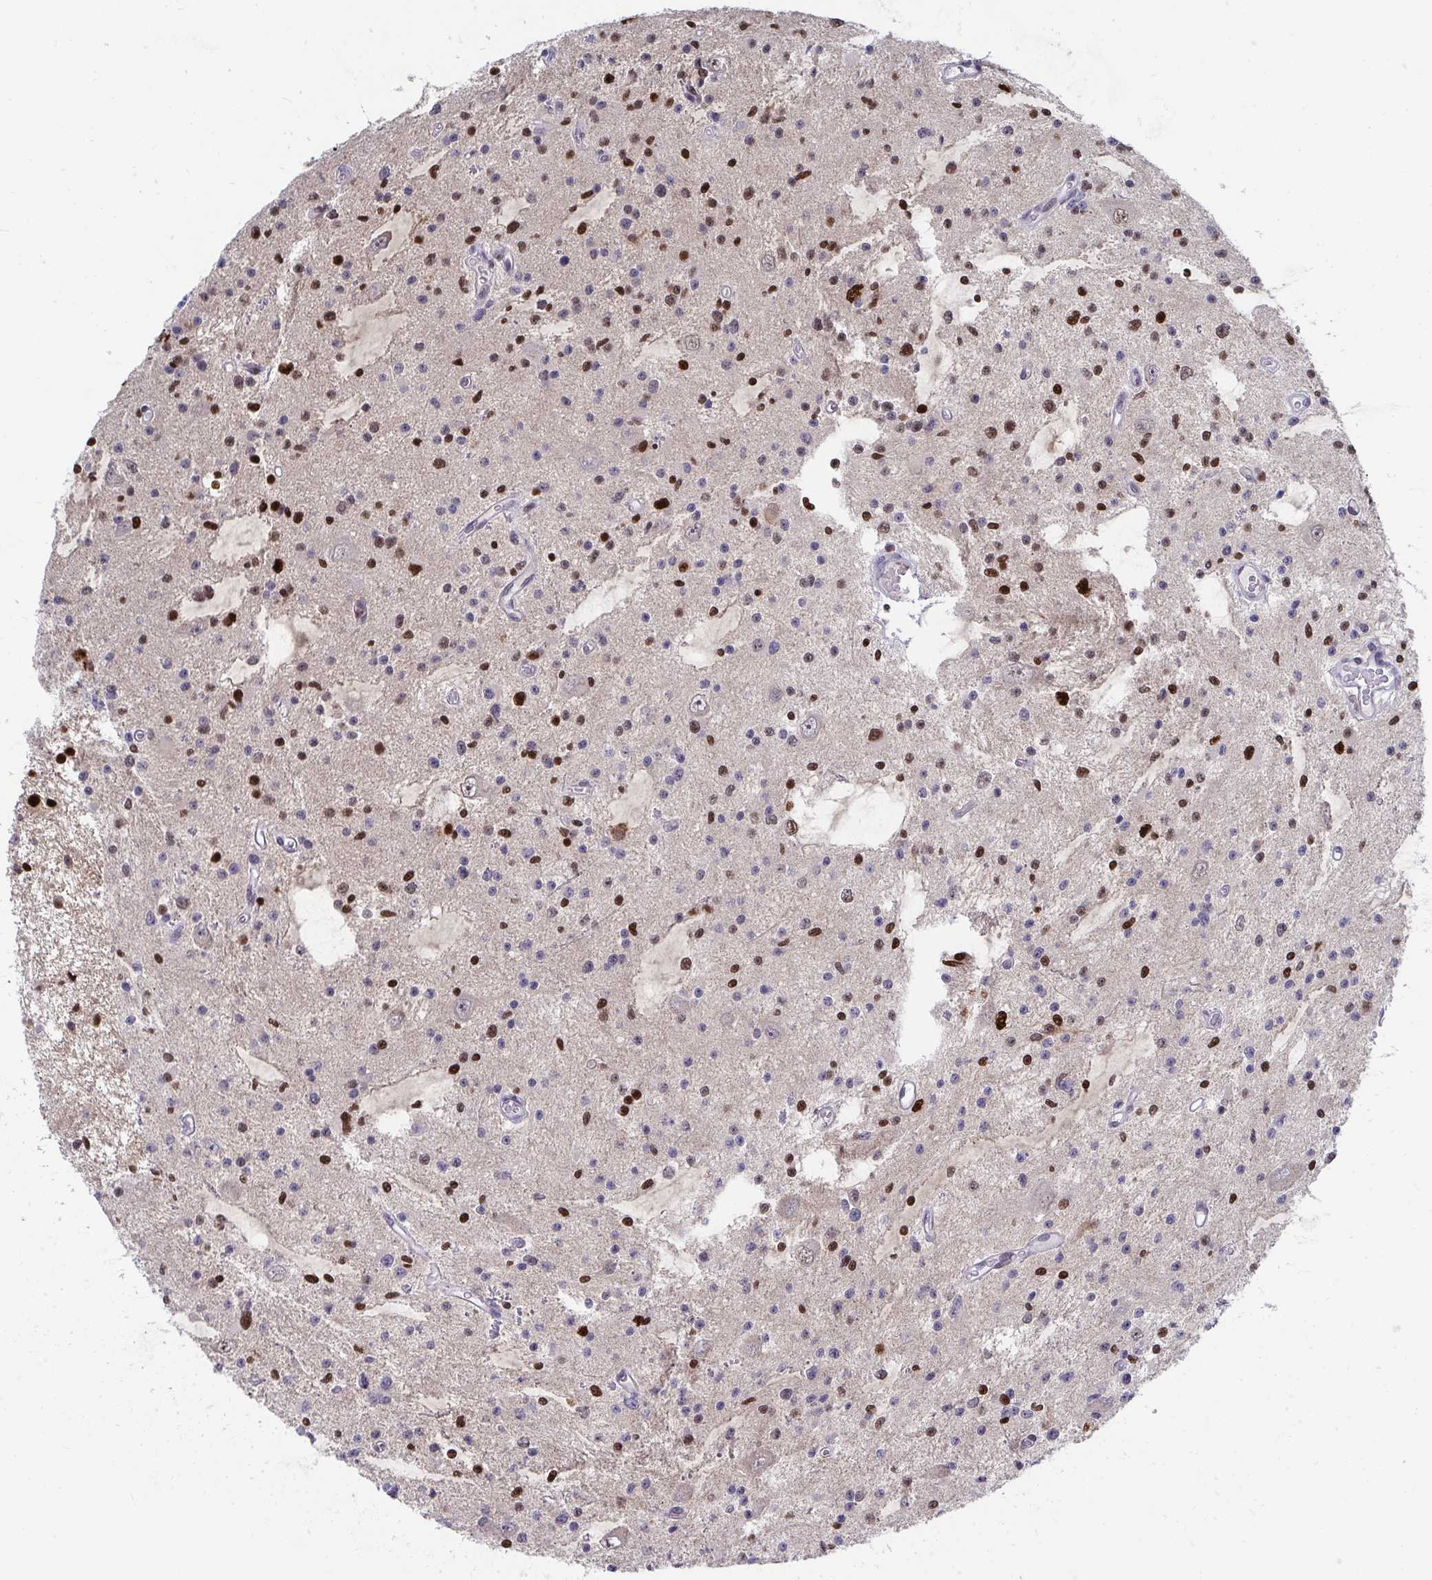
{"staining": {"intensity": "strong", "quantity": "25%-75%", "location": "nuclear"}, "tissue": "glioma", "cell_type": "Tumor cells", "image_type": "cancer", "snomed": [{"axis": "morphology", "description": "Glioma, malignant, Low grade"}, {"axis": "topography", "description": "Brain"}], "caption": "Malignant glioma (low-grade) tissue exhibits strong nuclear staining in approximately 25%-75% of tumor cells, visualized by immunohistochemistry.", "gene": "JDP2", "patient": {"sex": "male", "age": 43}}